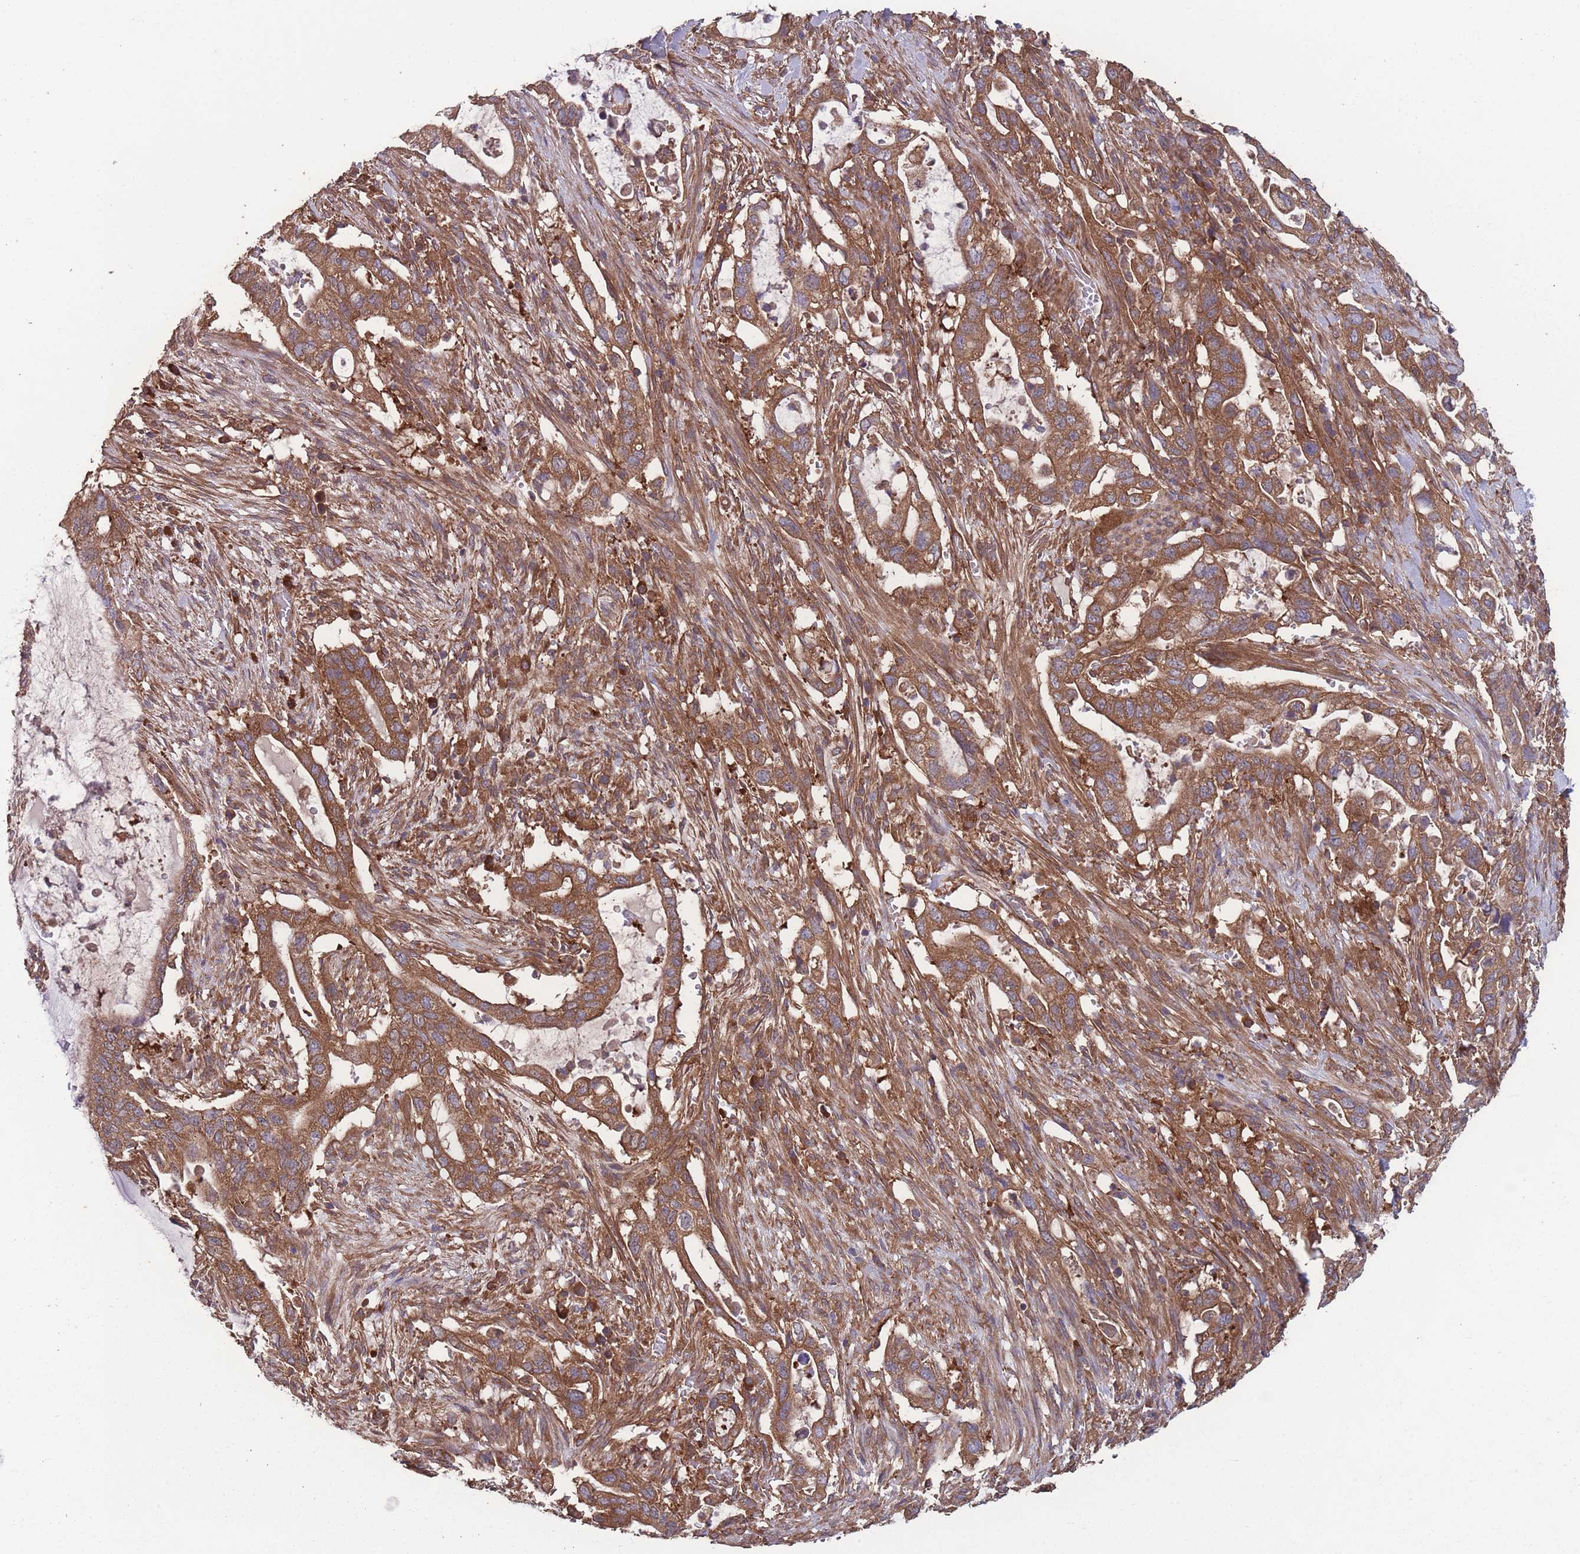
{"staining": {"intensity": "moderate", "quantity": ">75%", "location": "cytoplasmic/membranous"}, "tissue": "pancreatic cancer", "cell_type": "Tumor cells", "image_type": "cancer", "snomed": [{"axis": "morphology", "description": "Adenocarcinoma, NOS"}, {"axis": "topography", "description": "Pancreas"}], "caption": "A photomicrograph of pancreatic cancer stained for a protein shows moderate cytoplasmic/membranous brown staining in tumor cells.", "gene": "ZPR1", "patient": {"sex": "female", "age": 72}}